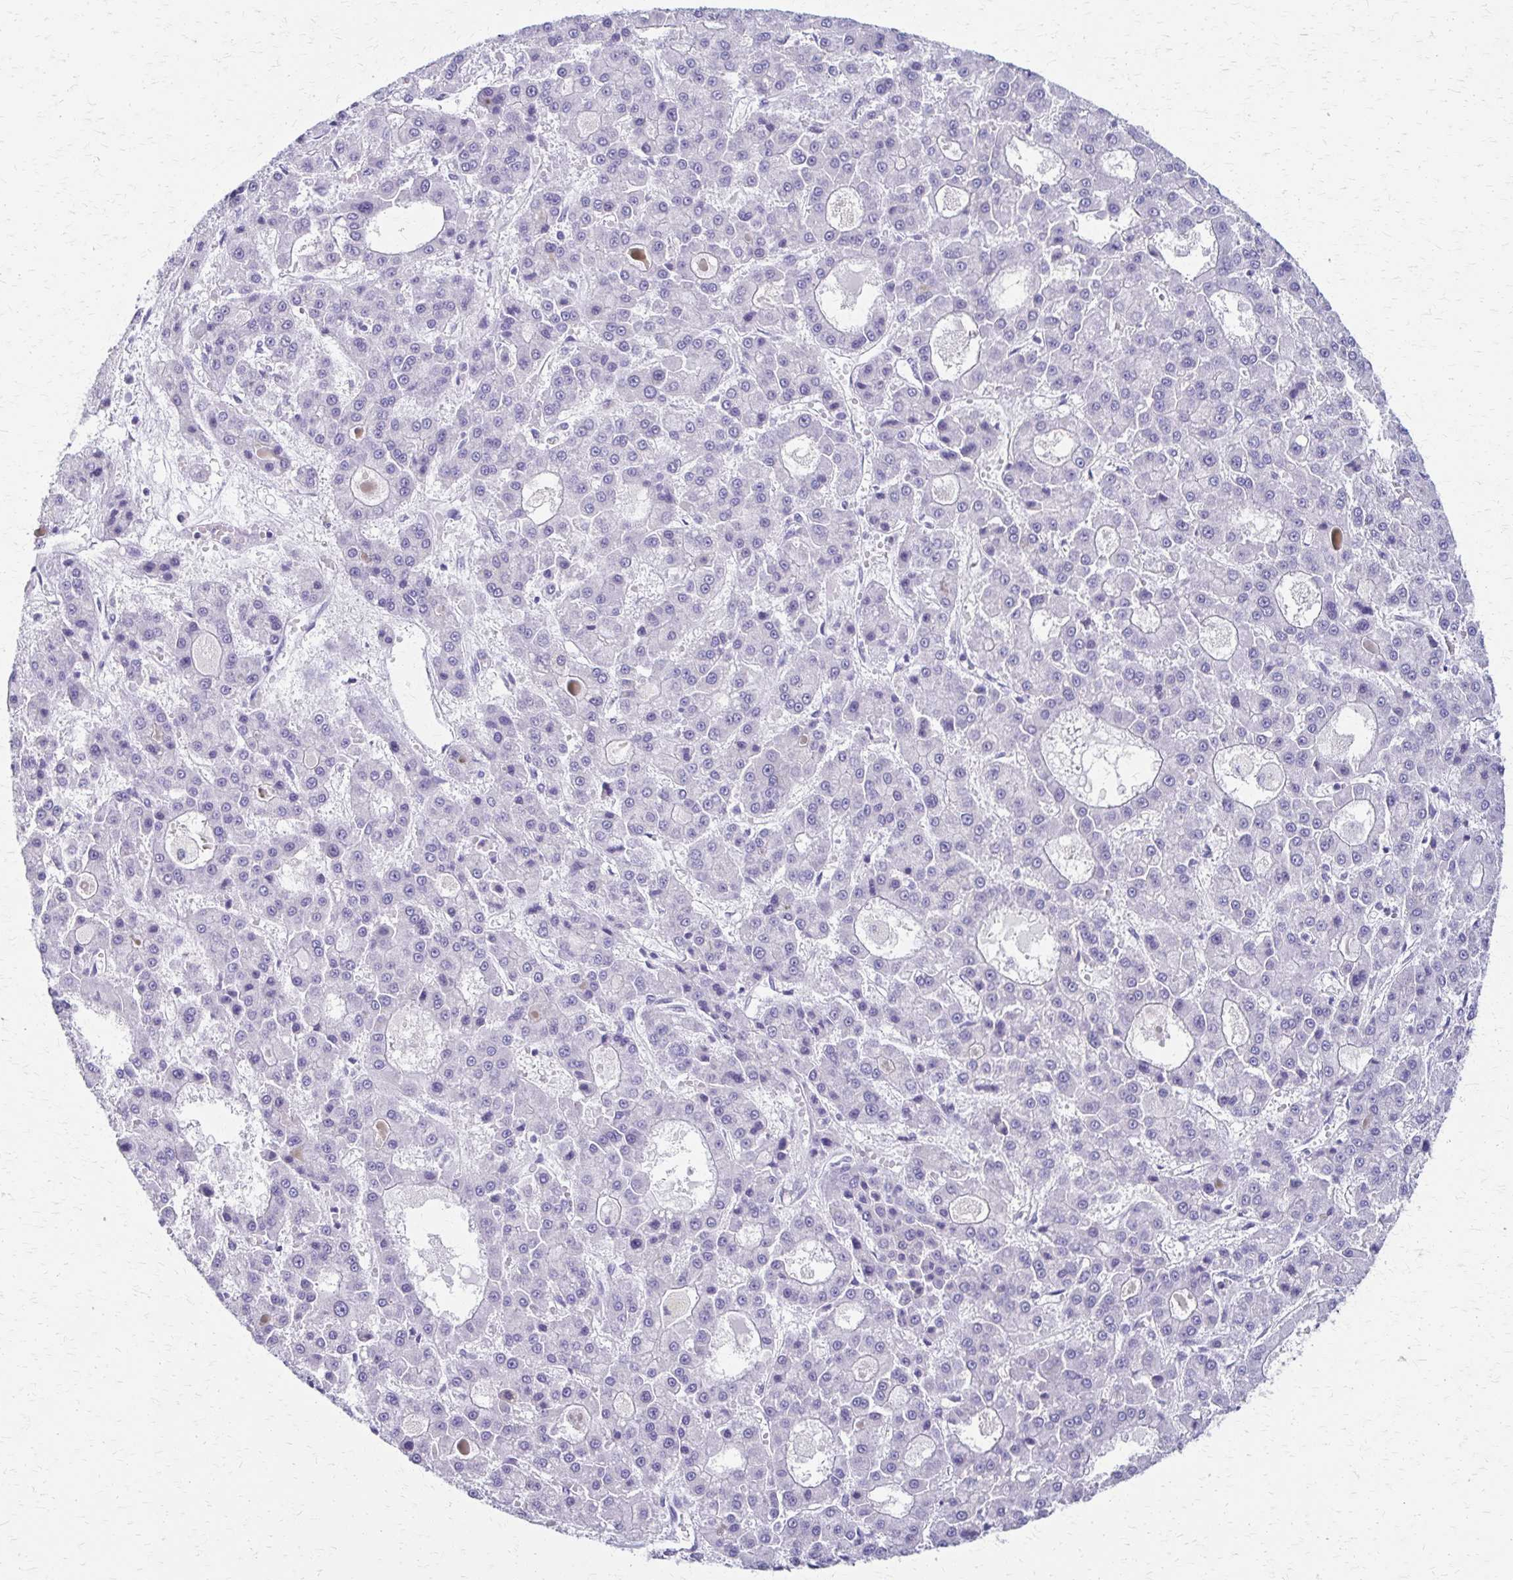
{"staining": {"intensity": "negative", "quantity": "none", "location": "none"}, "tissue": "liver cancer", "cell_type": "Tumor cells", "image_type": "cancer", "snomed": [{"axis": "morphology", "description": "Carcinoma, Hepatocellular, NOS"}, {"axis": "topography", "description": "Liver"}], "caption": "Protein analysis of liver cancer exhibits no significant staining in tumor cells.", "gene": "ZSCAN5B", "patient": {"sex": "male", "age": 70}}